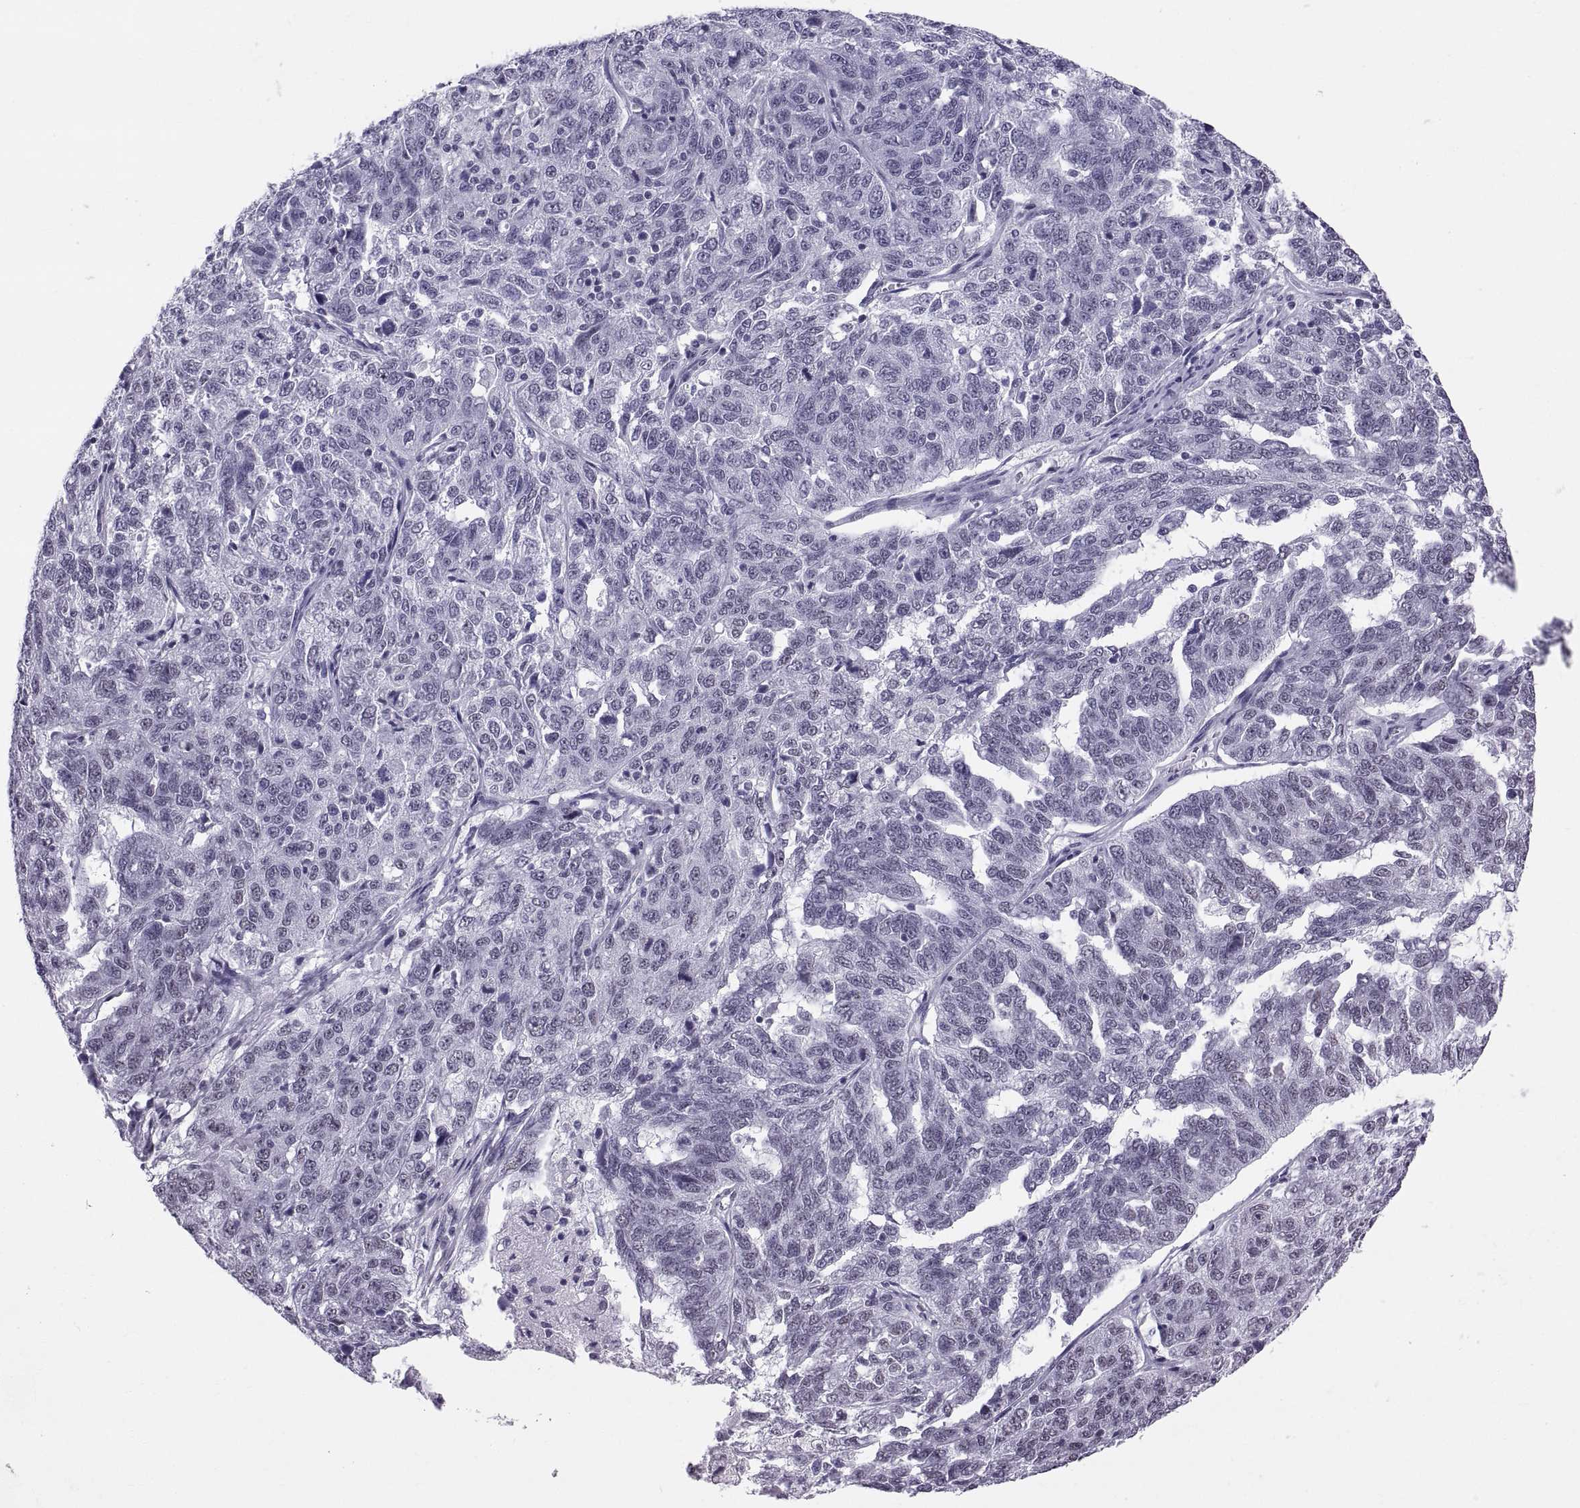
{"staining": {"intensity": "negative", "quantity": "none", "location": "none"}, "tissue": "ovarian cancer", "cell_type": "Tumor cells", "image_type": "cancer", "snomed": [{"axis": "morphology", "description": "Cystadenocarcinoma, serous, NOS"}, {"axis": "topography", "description": "Ovary"}], "caption": "An IHC photomicrograph of serous cystadenocarcinoma (ovarian) is shown. There is no staining in tumor cells of serous cystadenocarcinoma (ovarian). The staining was performed using DAB to visualize the protein expression in brown, while the nuclei were stained in blue with hematoxylin (Magnification: 20x).", "gene": "NEUROD6", "patient": {"sex": "female", "age": 71}}